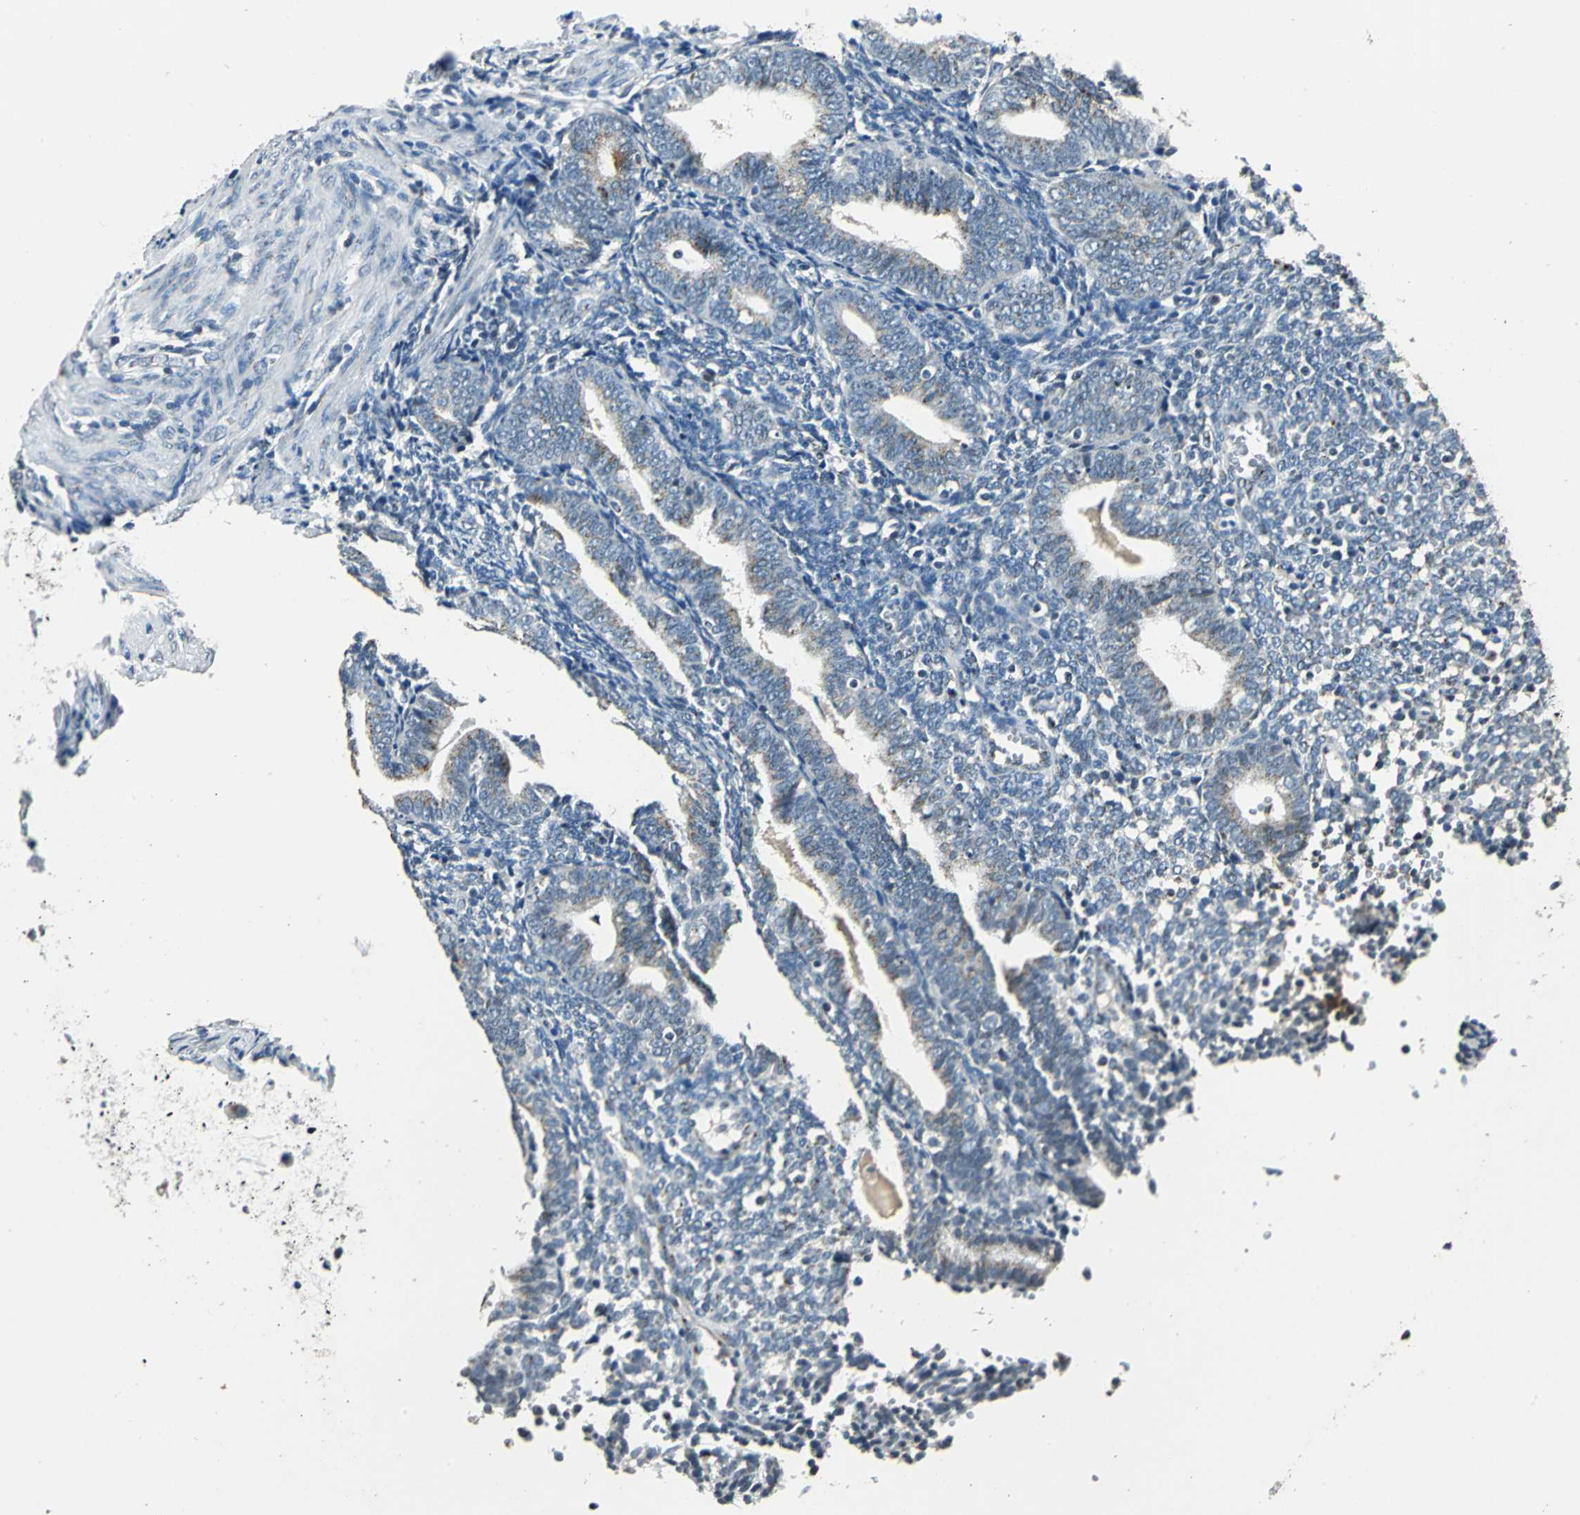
{"staining": {"intensity": "moderate", "quantity": "<25%", "location": "cytoplasmic/membranous"}, "tissue": "endometrium", "cell_type": "Cells in endometrial stroma", "image_type": "normal", "snomed": [{"axis": "morphology", "description": "Normal tissue, NOS"}, {"axis": "topography", "description": "Endometrium"}], "caption": "High-power microscopy captured an immunohistochemistry (IHC) image of unremarkable endometrium, revealing moderate cytoplasmic/membranous expression in approximately <25% of cells in endometrial stroma.", "gene": "TMEM115", "patient": {"sex": "female", "age": 61}}